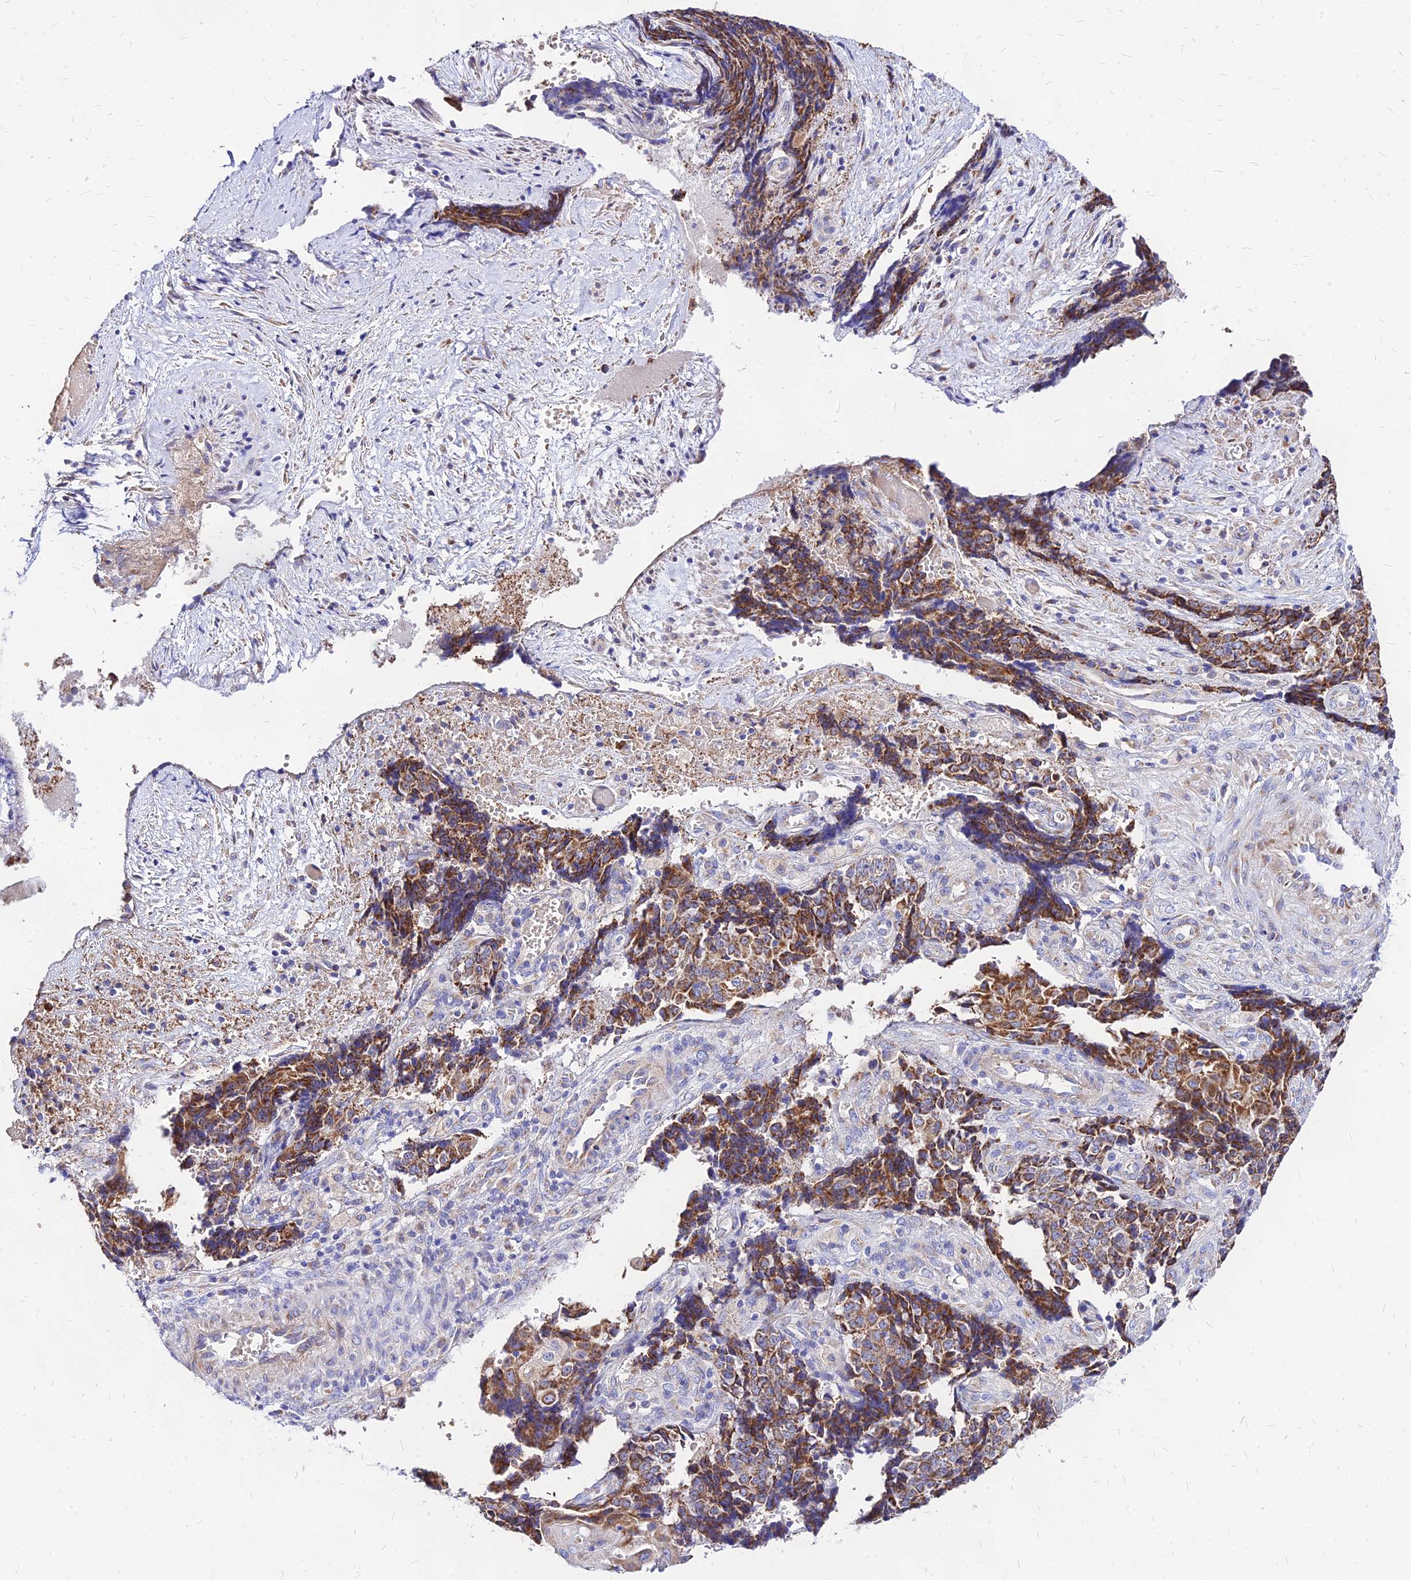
{"staining": {"intensity": "moderate", "quantity": ">75%", "location": "cytoplasmic/membranous"}, "tissue": "ovarian cancer", "cell_type": "Tumor cells", "image_type": "cancer", "snomed": [{"axis": "morphology", "description": "Carcinoma, endometroid"}, {"axis": "topography", "description": "Ovary"}], "caption": "Moderate cytoplasmic/membranous staining for a protein is identified in approximately >75% of tumor cells of endometroid carcinoma (ovarian) using immunohistochemistry (IHC).", "gene": "MRPL3", "patient": {"sex": "female", "age": 42}}